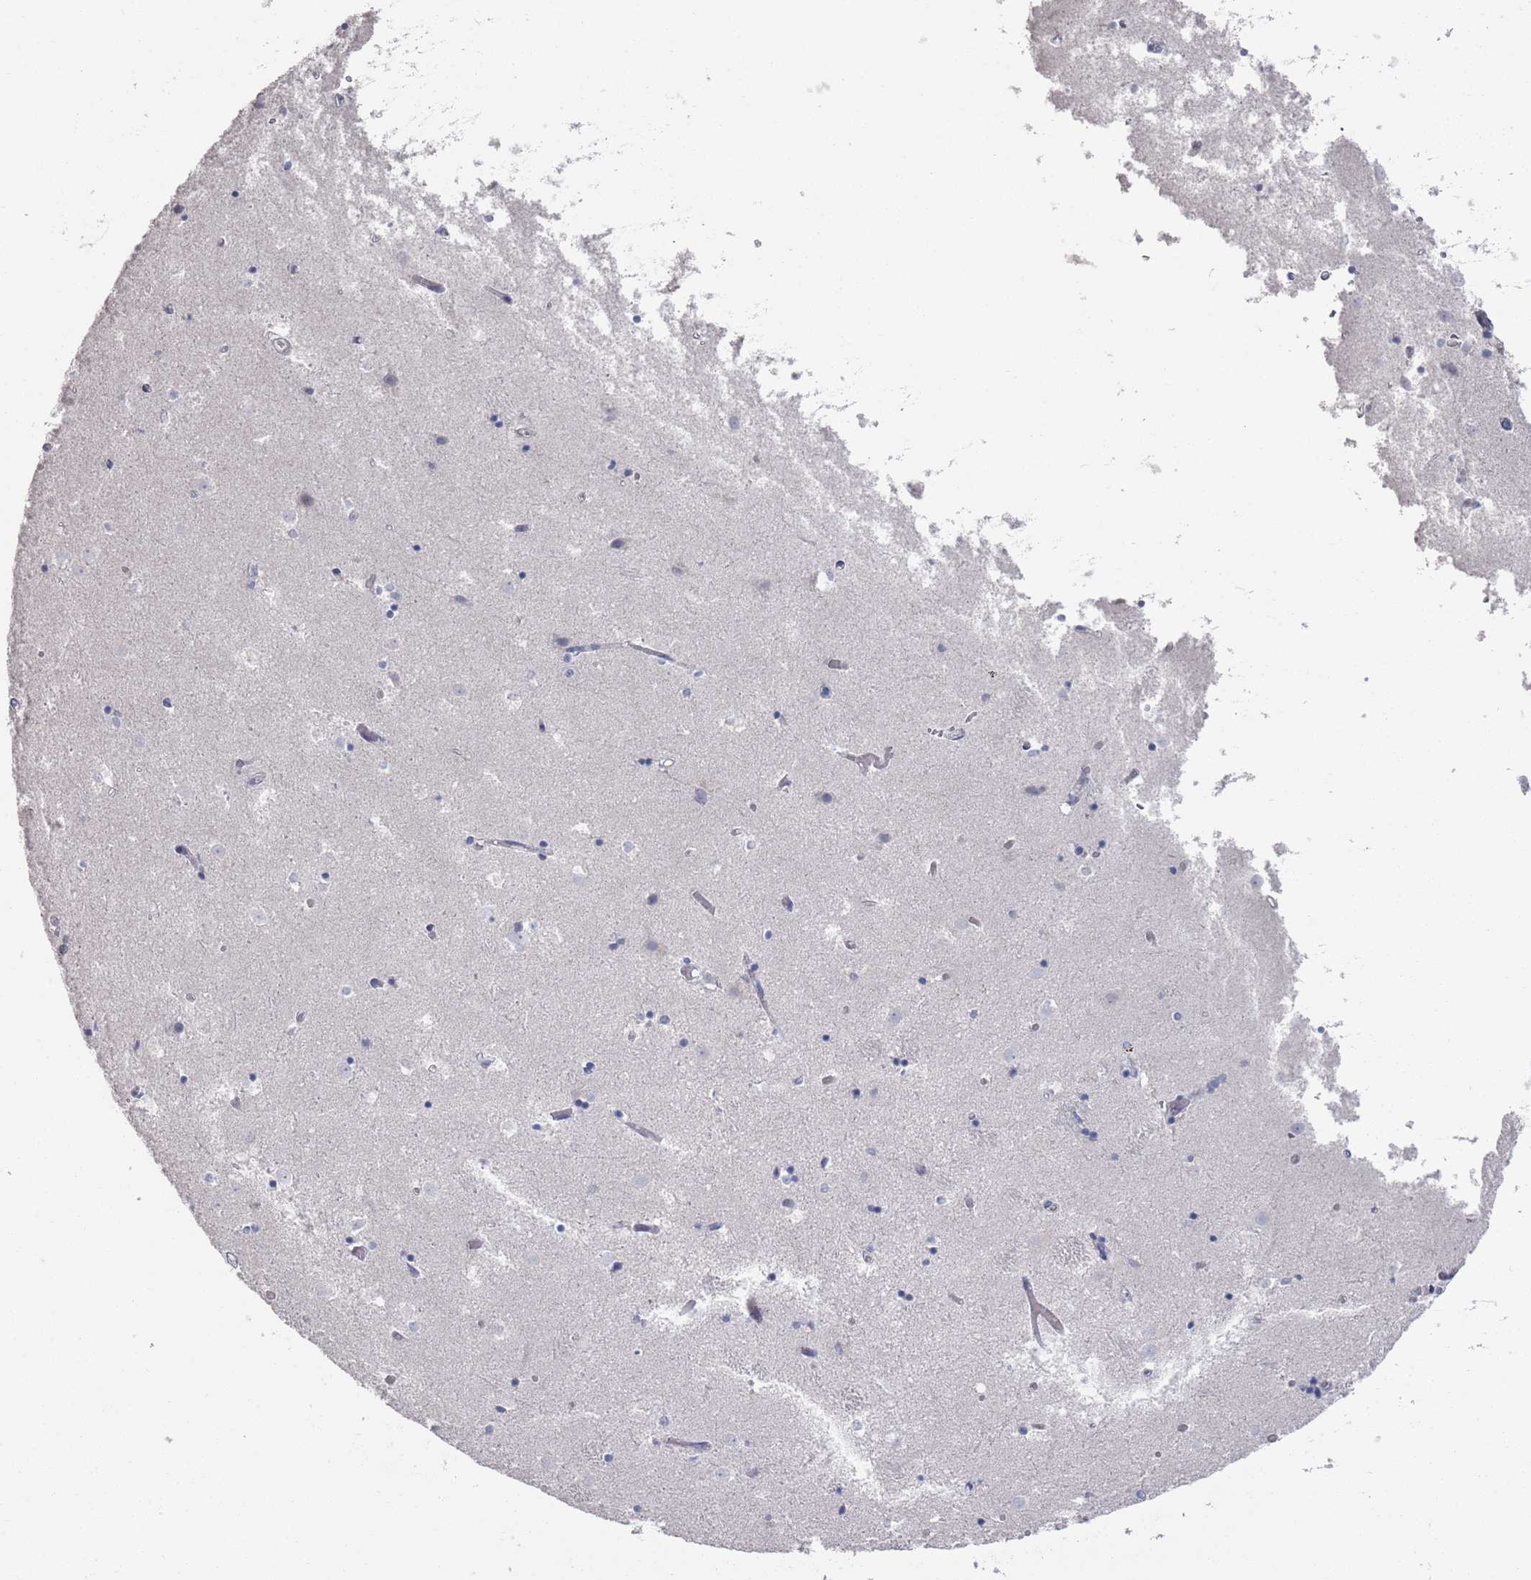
{"staining": {"intensity": "negative", "quantity": "none", "location": "none"}, "tissue": "caudate", "cell_type": "Glial cells", "image_type": "normal", "snomed": [{"axis": "morphology", "description": "Normal tissue, NOS"}, {"axis": "topography", "description": "Lateral ventricle wall"}], "caption": "Normal caudate was stained to show a protein in brown. There is no significant positivity in glial cells. The staining was performed using DAB (3,3'-diaminobenzidine) to visualize the protein expression in brown, while the nuclei were stained in blue with hematoxylin (Magnification: 20x).", "gene": "PROM2", "patient": {"sex": "female", "age": 52}}